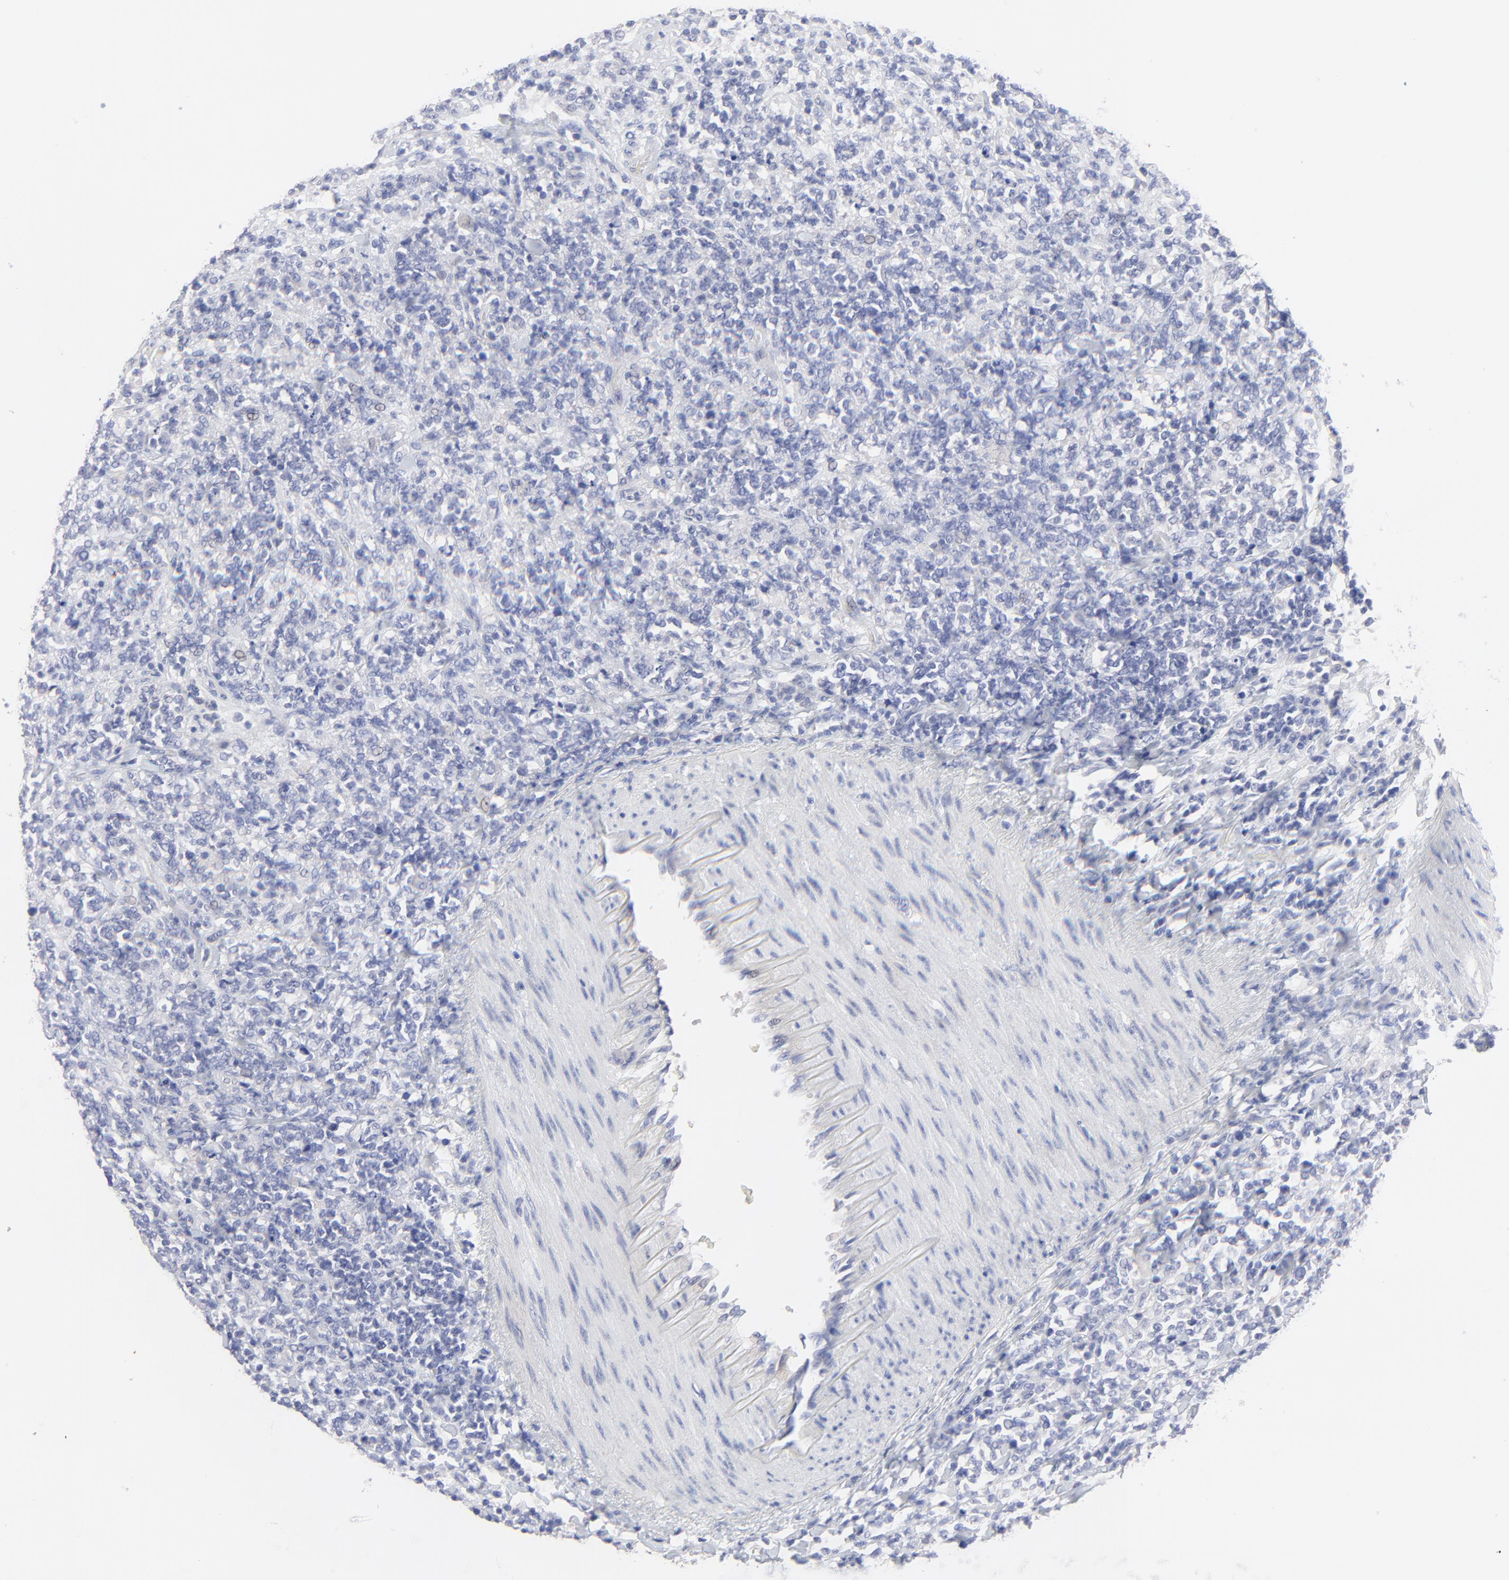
{"staining": {"intensity": "negative", "quantity": "none", "location": "none"}, "tissue": "lymphoma", "cell_type": "Tumor cells", "image_type": "cancer", "snomed": [{"axis": "morphology", "description": "Malignant lymphoma, non-Hodgkin's type, High grade"}, {"axis": "topography", "description": "Soft tissue"}], "caption": "Immunohistochemical staining of human high-grade malignant lymphoma, non-Hodgkin's type displays no significant expression in tumor cells.", "gene": "PSD3", "patient": {"sex": "male", "age": 18}}